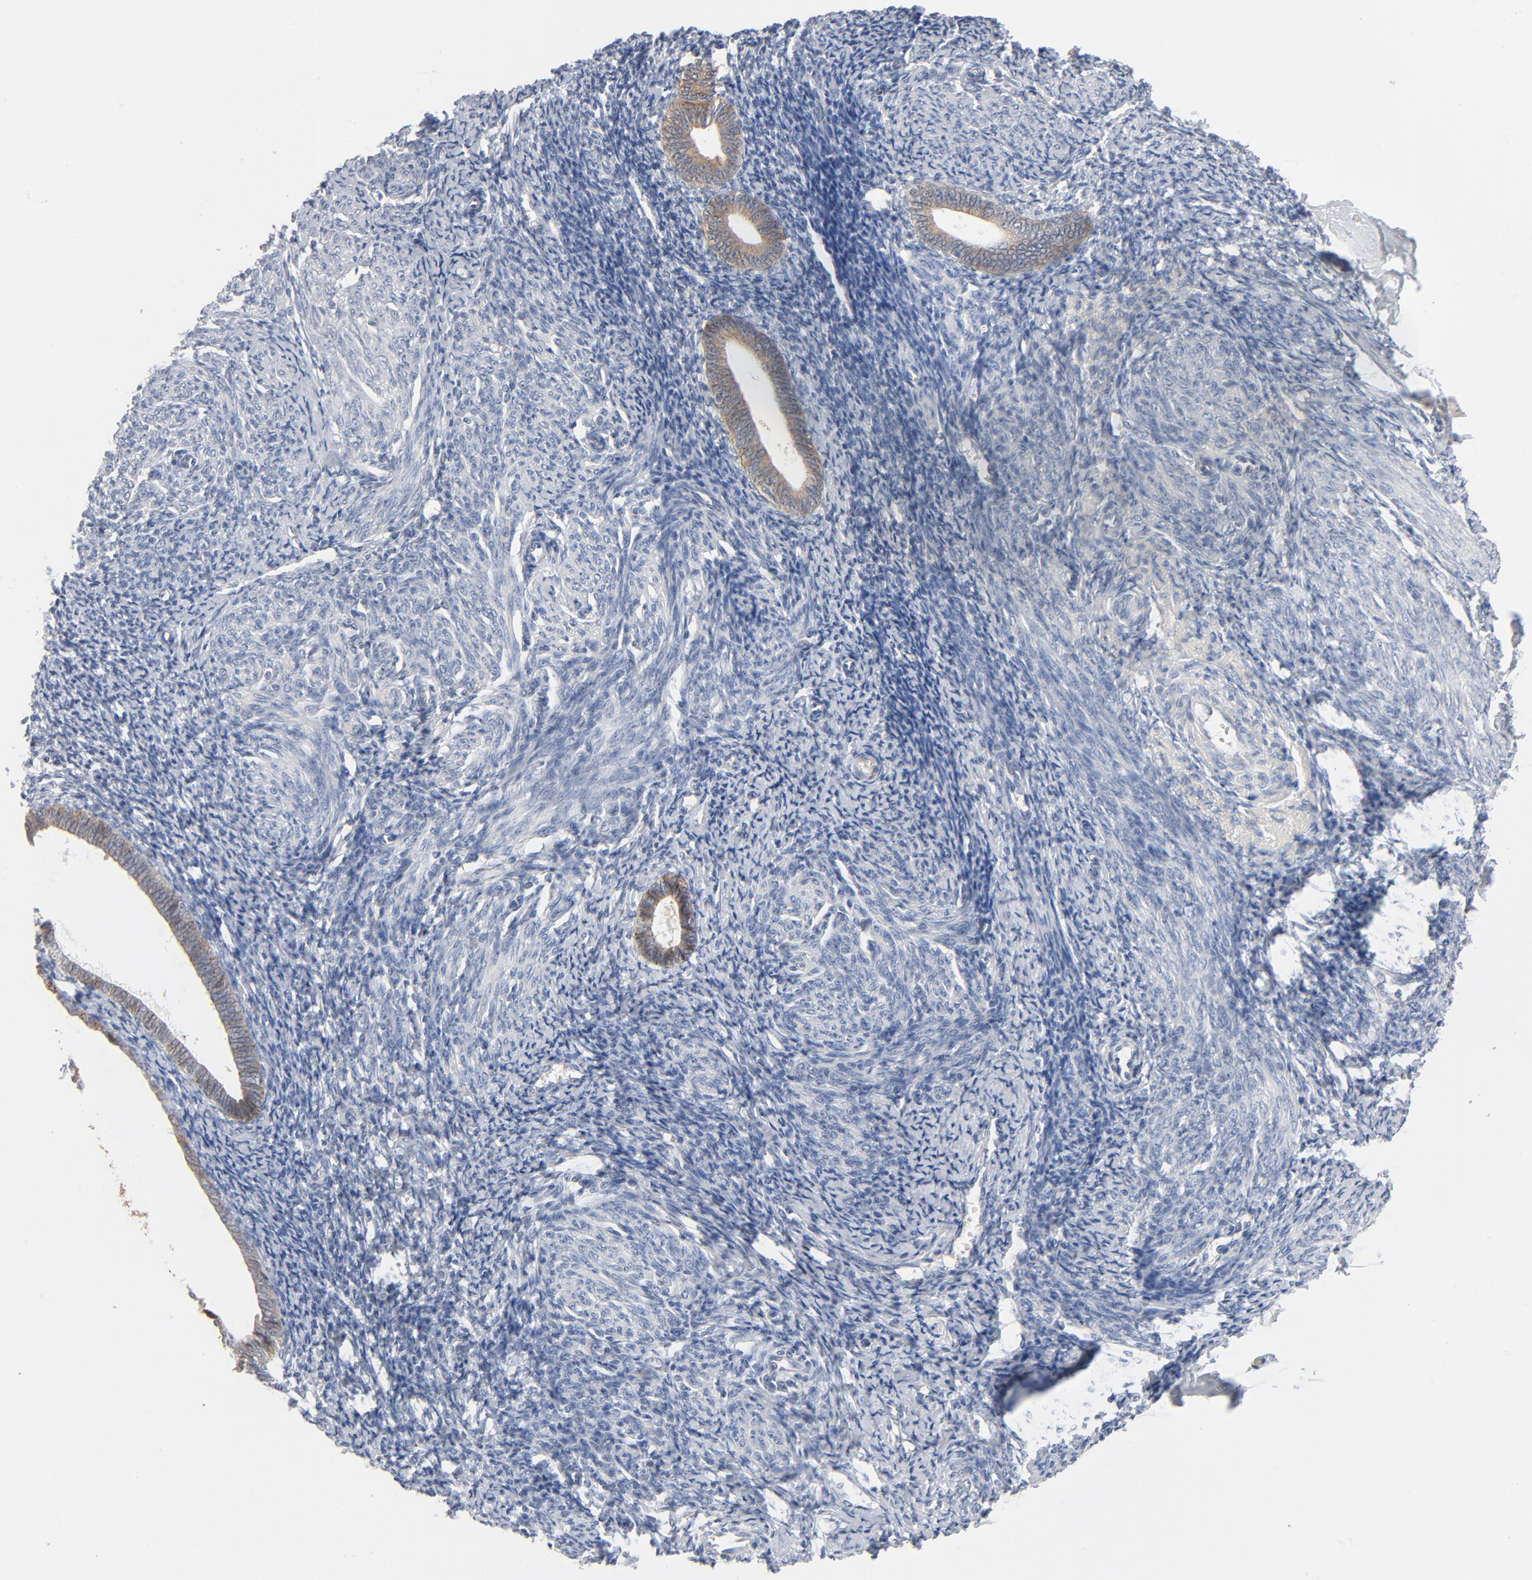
{"staining": {"intensity": "negative", "quantity": "none", "location": "none"}, "tissue": "endometrium", "cell_type": "Cells in endometrial stroma", "image_type": "normal", "snomed": [{"axis": "morphology", "description": "Normal tissue, NOS"}, {"axis": "topography", "description": "Endometrium"}], "caption": "High power microscopy image of an immunohistochemistry histopathology image of normal endometrium, revealing no significant expression in cells in endometrial stroma. The staining was performed using DAB (3,3'-diaminobenzidine) to visualize the protein expression in brown, while the nuclei were stained in blue with hematoxylin (Magnification: 20x).", "gene": "EPCAM", "patient": {"sex": "female", "age": 57}}